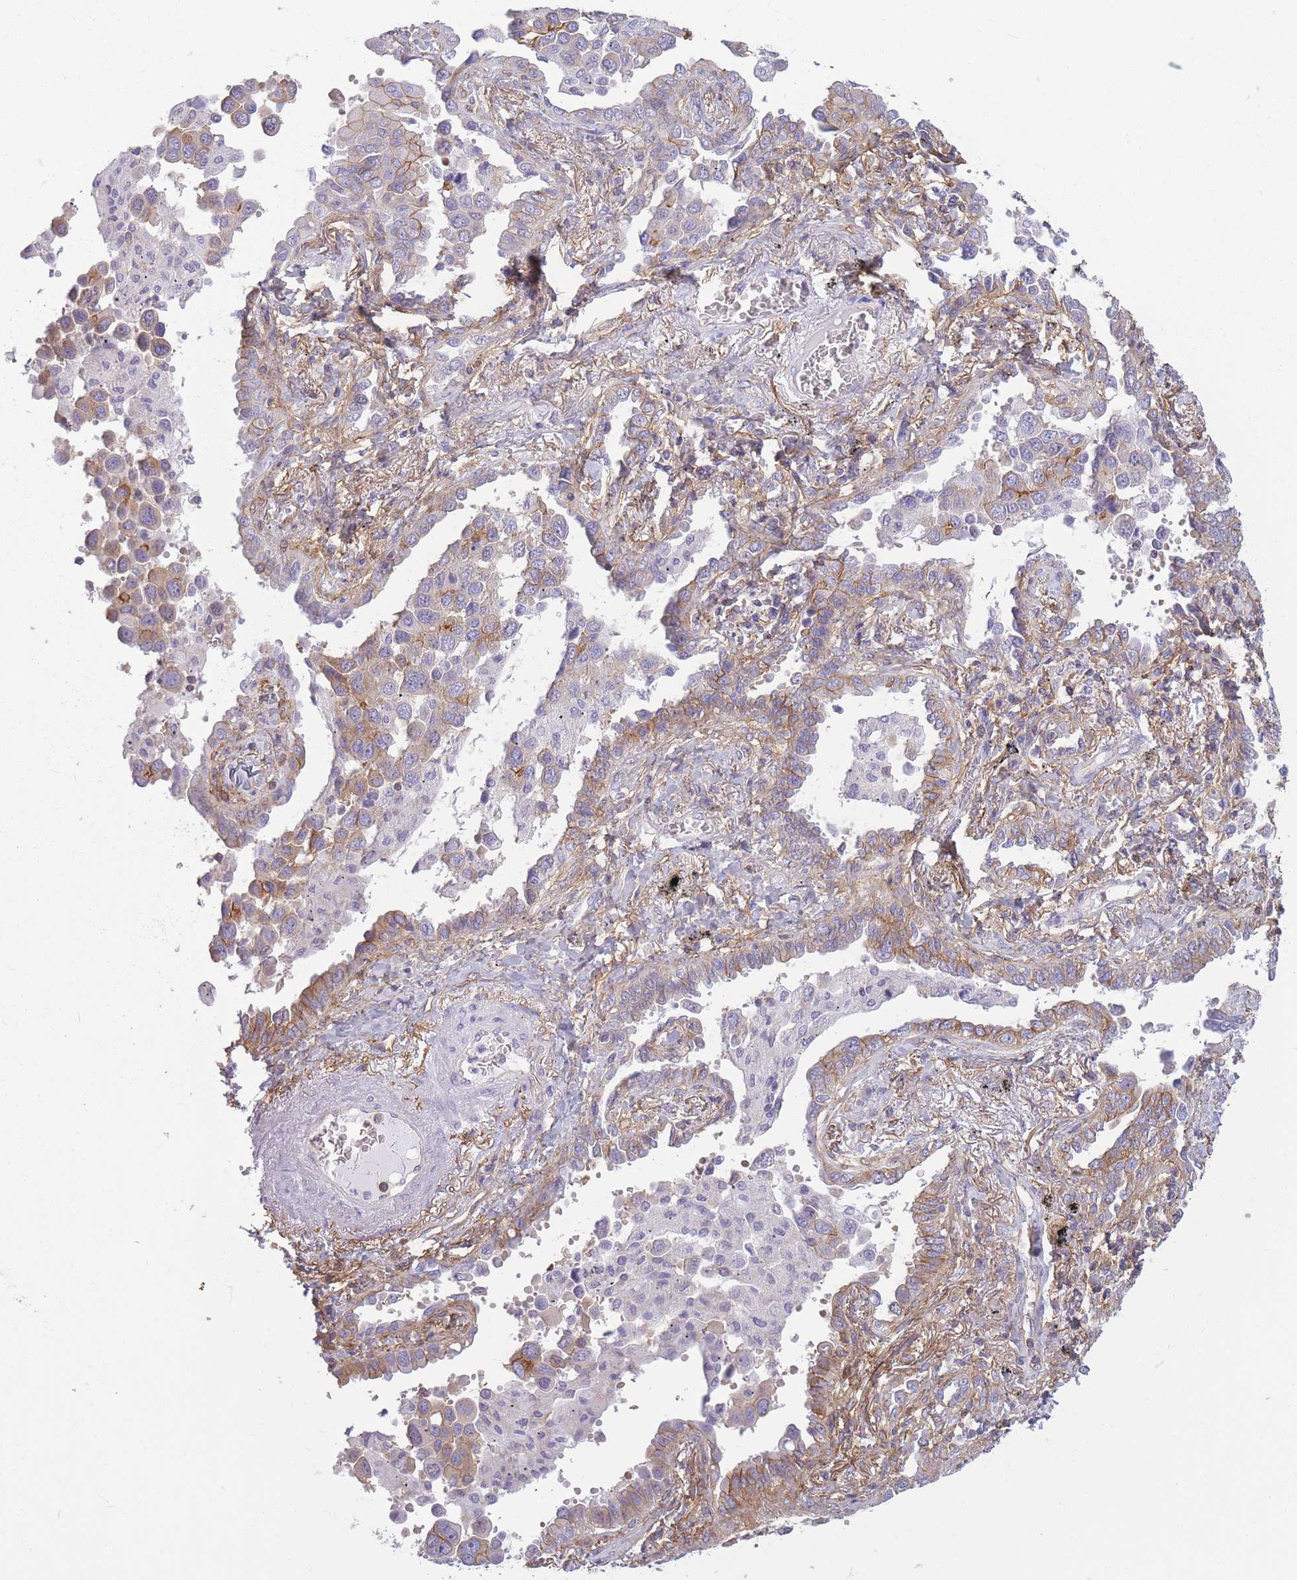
{"staining": {"intensity": "moderate", "quantity": "25%-75%", "location": "cytoplasmic/membranous"}, "tissue": "lung cancer", "cell_type": "Tumor cells", "image_type": "cancer", "snomed": [{"axis": "morphology", "description": "Adenocarcinoma, NOS"}, {"axis": "topography", "description": "Lung"}], "caption": "Human adenocarcinoma (lung) stained for a protein (brown) shows moderate cytoplasmic/membranous positive expression in about 25%-75% of tumor cells.", "gene": "ADD1", "patient": {"sex": "male", "age": 67}}